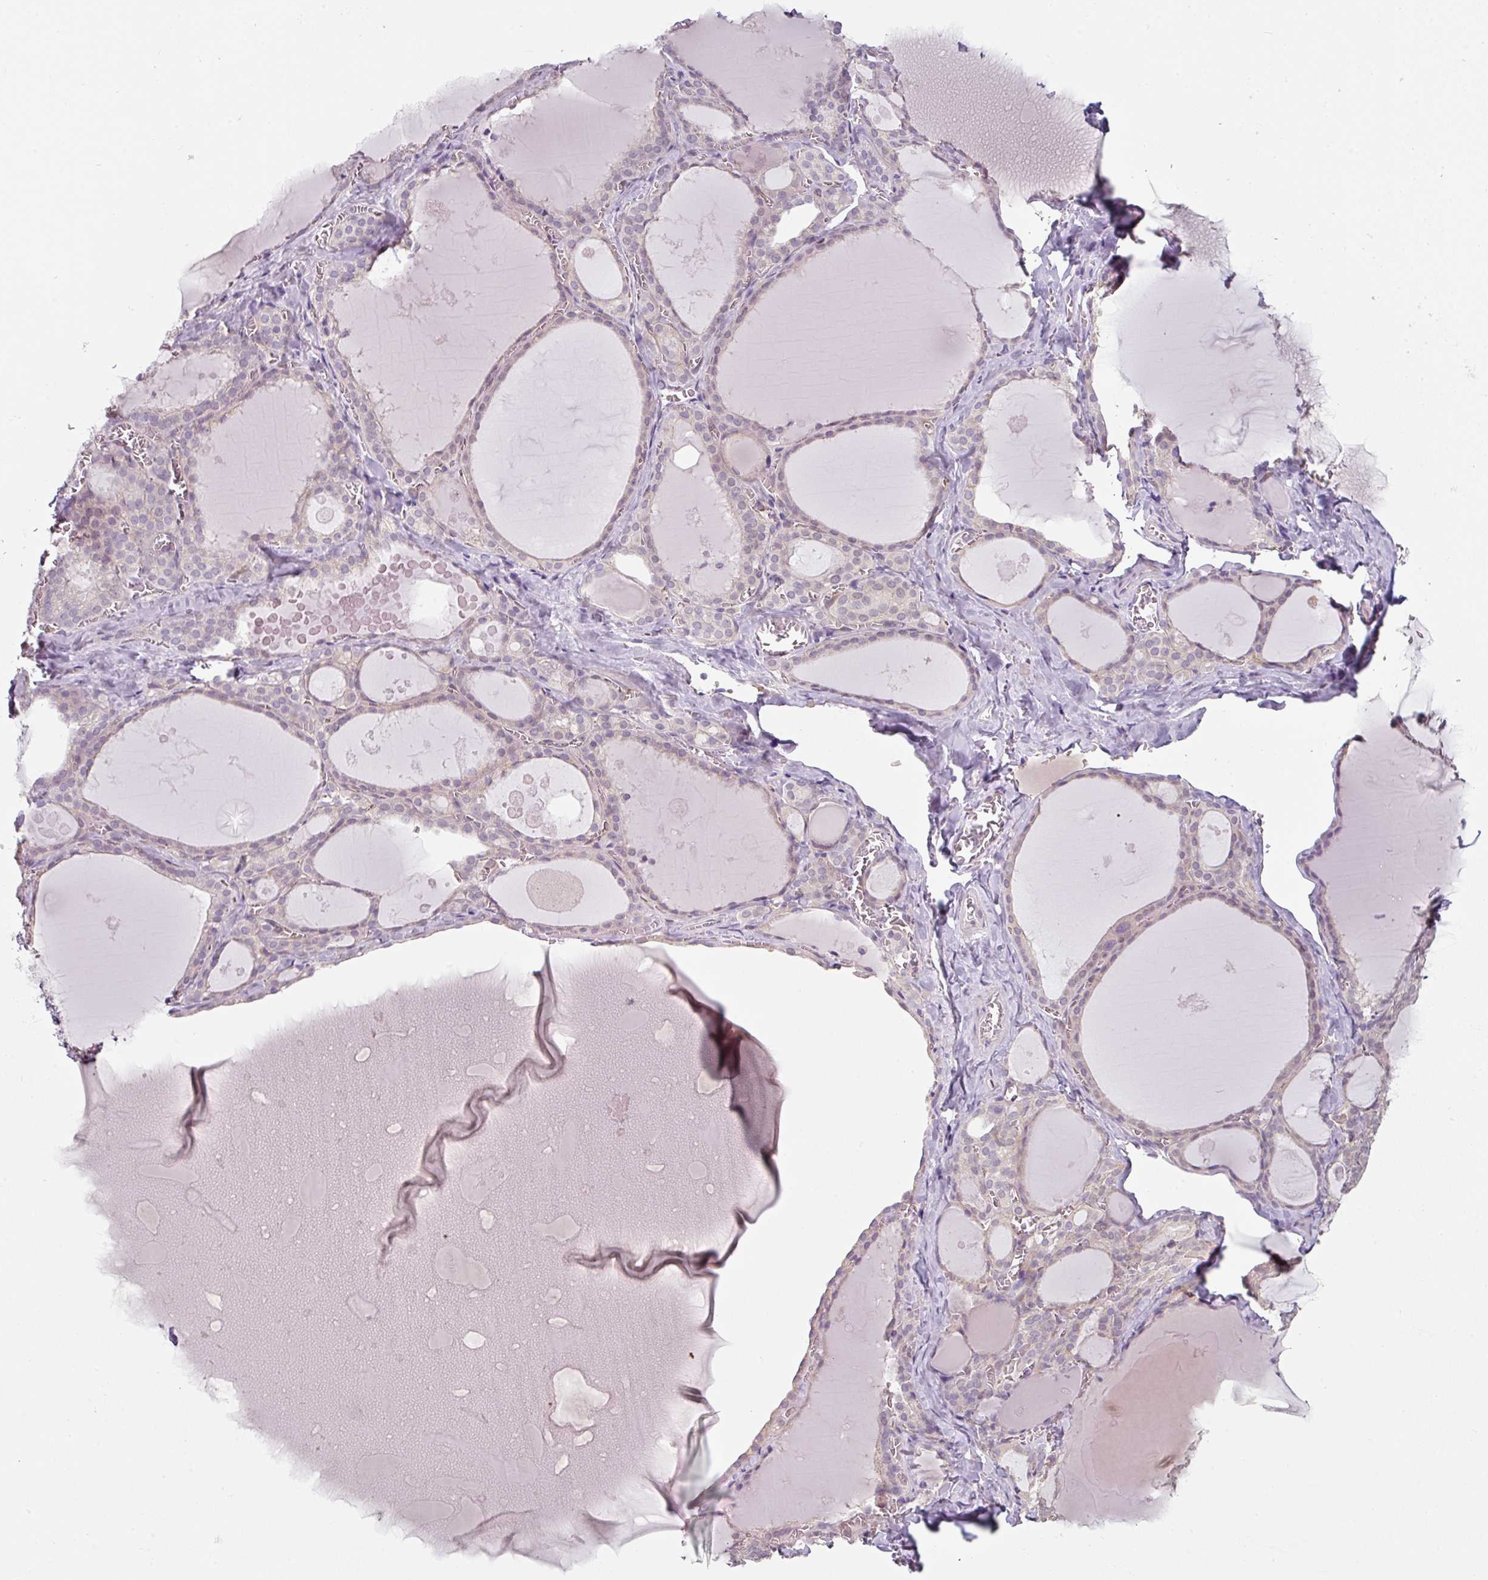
{"staining": {"intensity": "weak", "quantity": "25%-75%", "location": "cytoplasmic/membranous"}, "tissue": "thyroid gland", "cell_type": "Glandular cells", "image_type": "normal", "snomed": [{"axis": "morphology", "description": "Normal tissue, NOS"}, {"axis": "topography", "description": "Thyroid gland"}], "caption": "Protein expression by IHC shows weak cytoplasmic/membranous positivity in approximately 25%-75% of glandular cells in benign thyroid gland.", "gene": "C19orf33", "patient": {"sex": "male", "age": 56}}